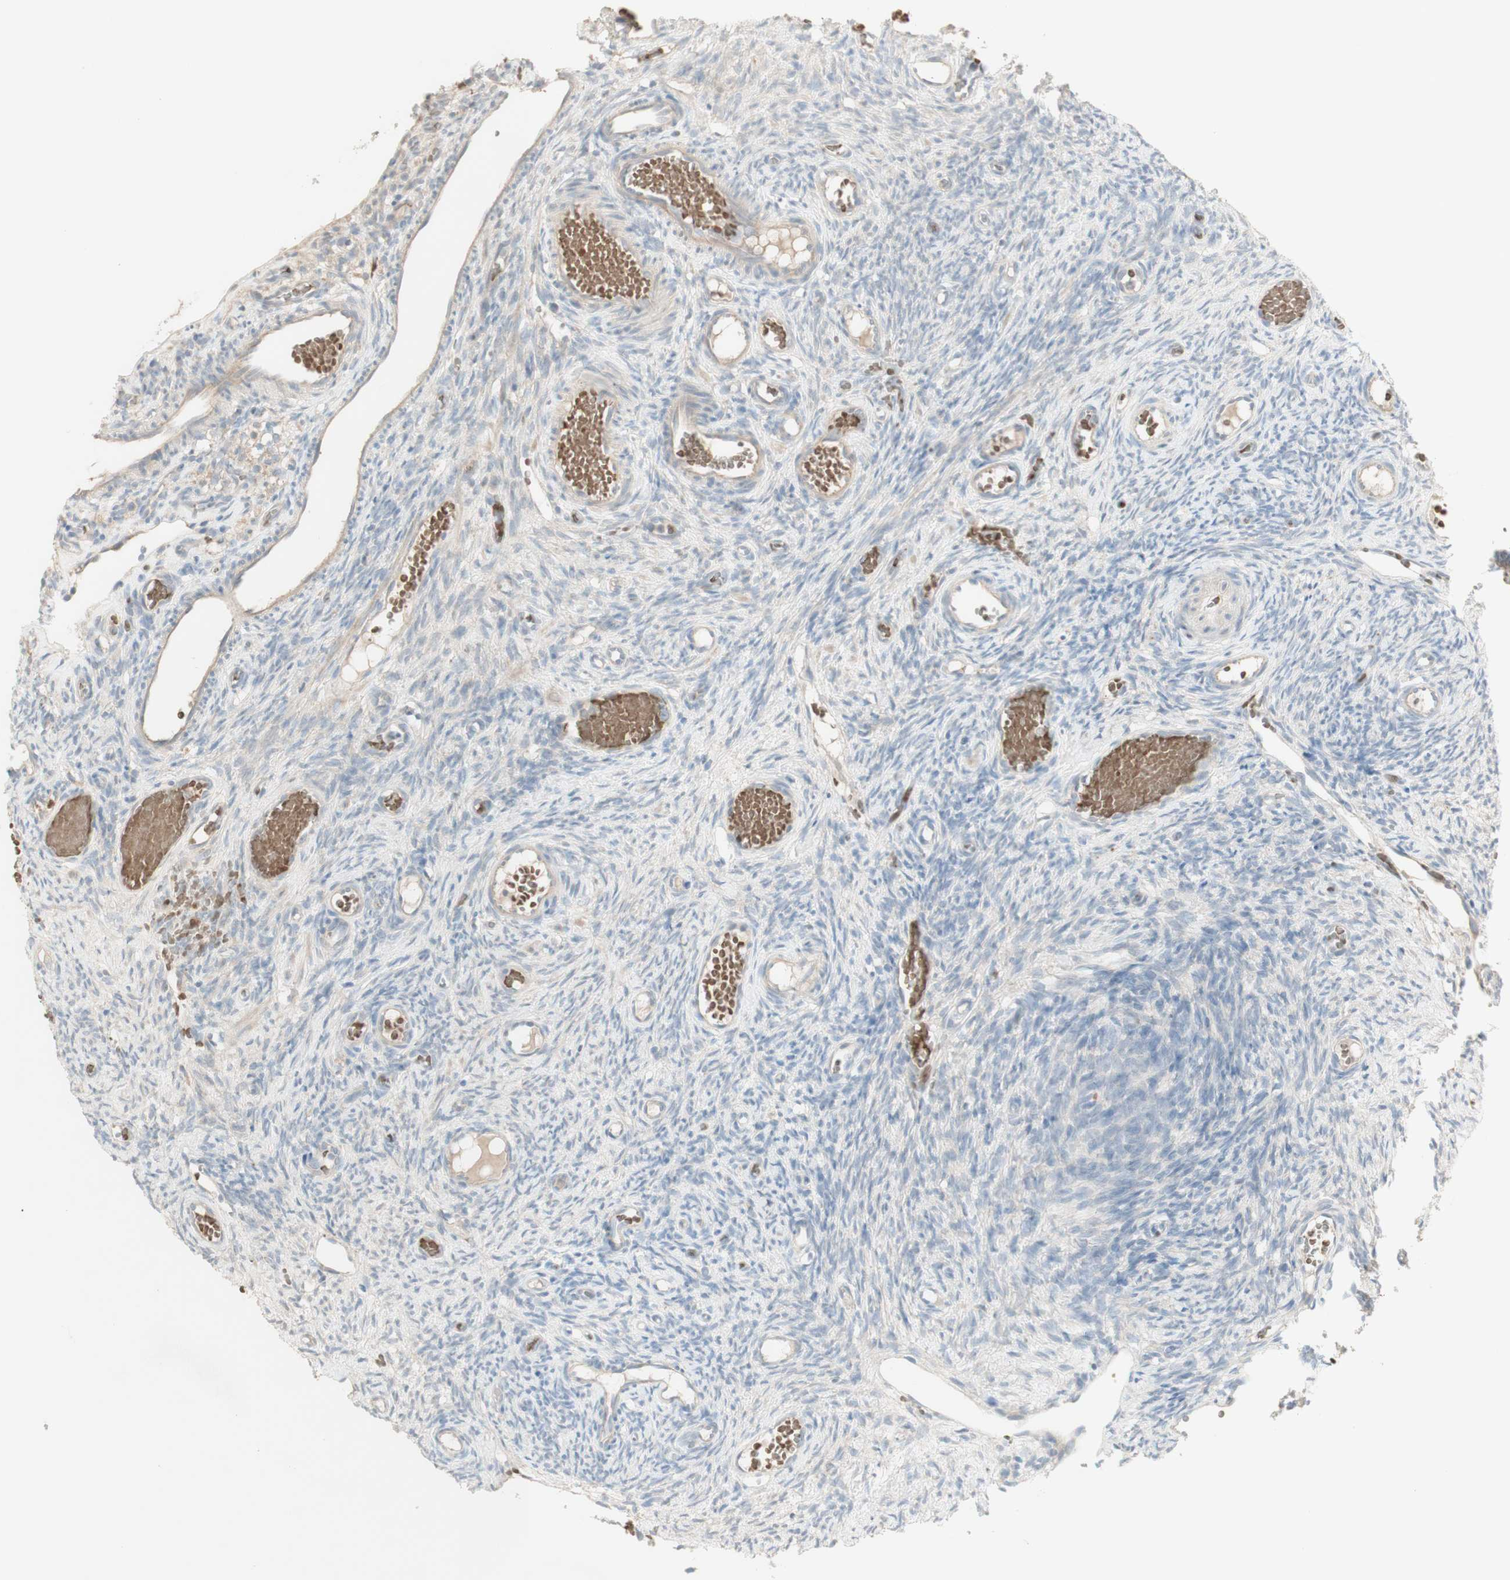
{"staining": {"intensity": "moderate", "quantity": ">75%", "location": "cytoplasmic/membranous"}, "tissue": "ovary", "cell_type": "Follicle cells", "image_type": "normal", "snomed": [{"axis": "morphology", "description": "Normal tissue, NOS"}, {"axis": "topography", "description": "Ovary"}], "caption": "Immunohistochemistry (IHC) staining of normal ovary, which exhibits medium levels of moderate cytoplasmic/membranous positivity in approximately >75% of follicle cells indicating moderate cytoplasmic/membranous protein staining. The staining was performed using DAB (3,3'-diaminobenzidine) (brown) for protein detection and nuclei were counterstained in hematoxylin (blue).", "gene": "PTGER4", "patient": {"sex": "female", "age": 35}}